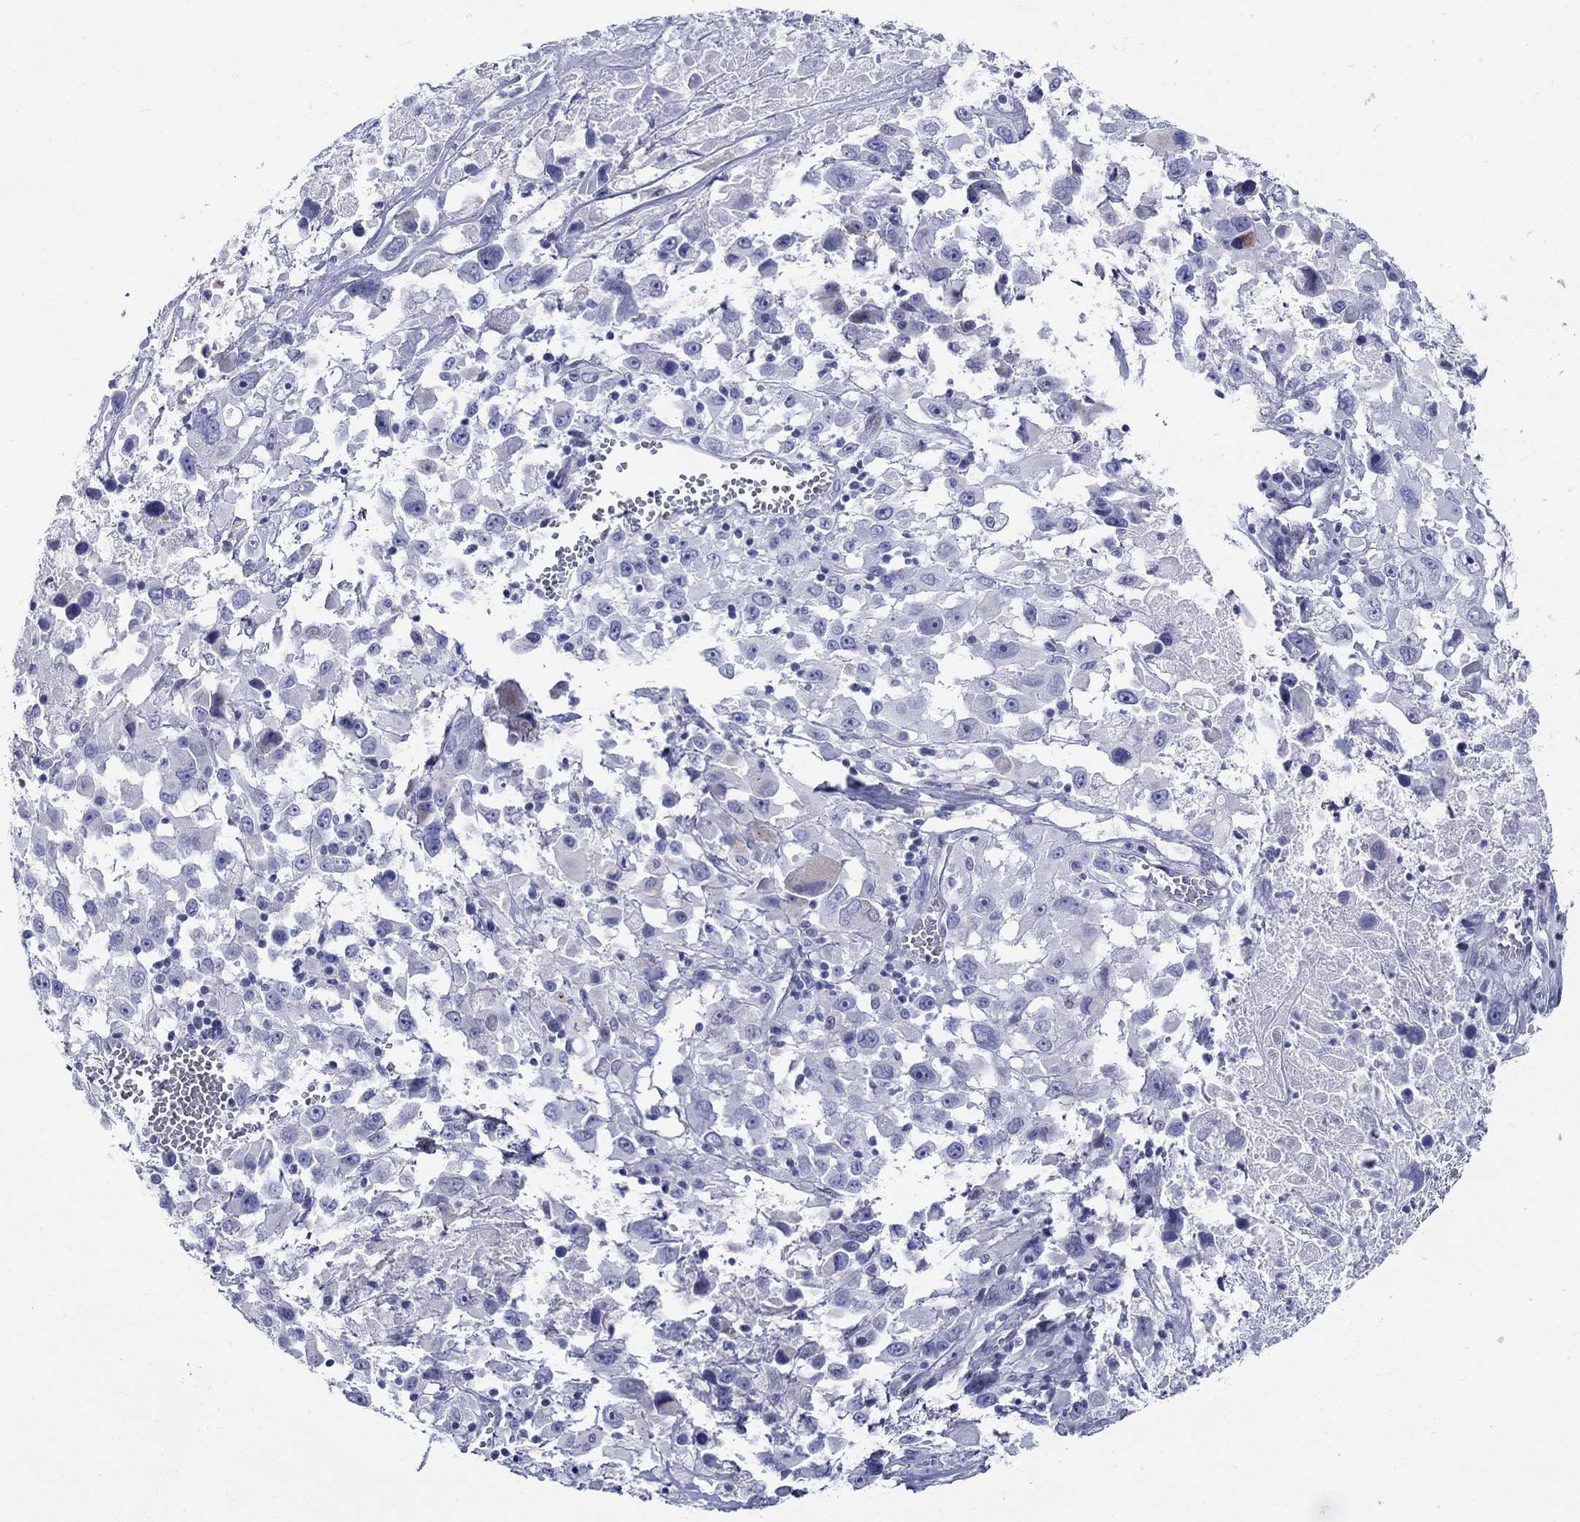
{"staining": {"intensity": "negative", "quantity": "none", "location": "none"}, "tissue": "melanoma", "cell_type": "Tumor cells", "image_type": "cancer", "snomed": [{"axis": "morphology", "description": "Malignant melanoma, Metastatic site"}, {"axis": "topography", "description": "Lymph node"}], "caption": "IHC image of neoplastic tissue: malignant melanoma (metastatic site) stained with DAB (3,3'-diaminobenzidine) reveals no significant protein staining in tumor cells. (DAB (3,3'-diaminobenzidine) immunohistochemistry, high magnification).", "gene": "CRYGS", "patient": {"sex": "male", "age": 50}}